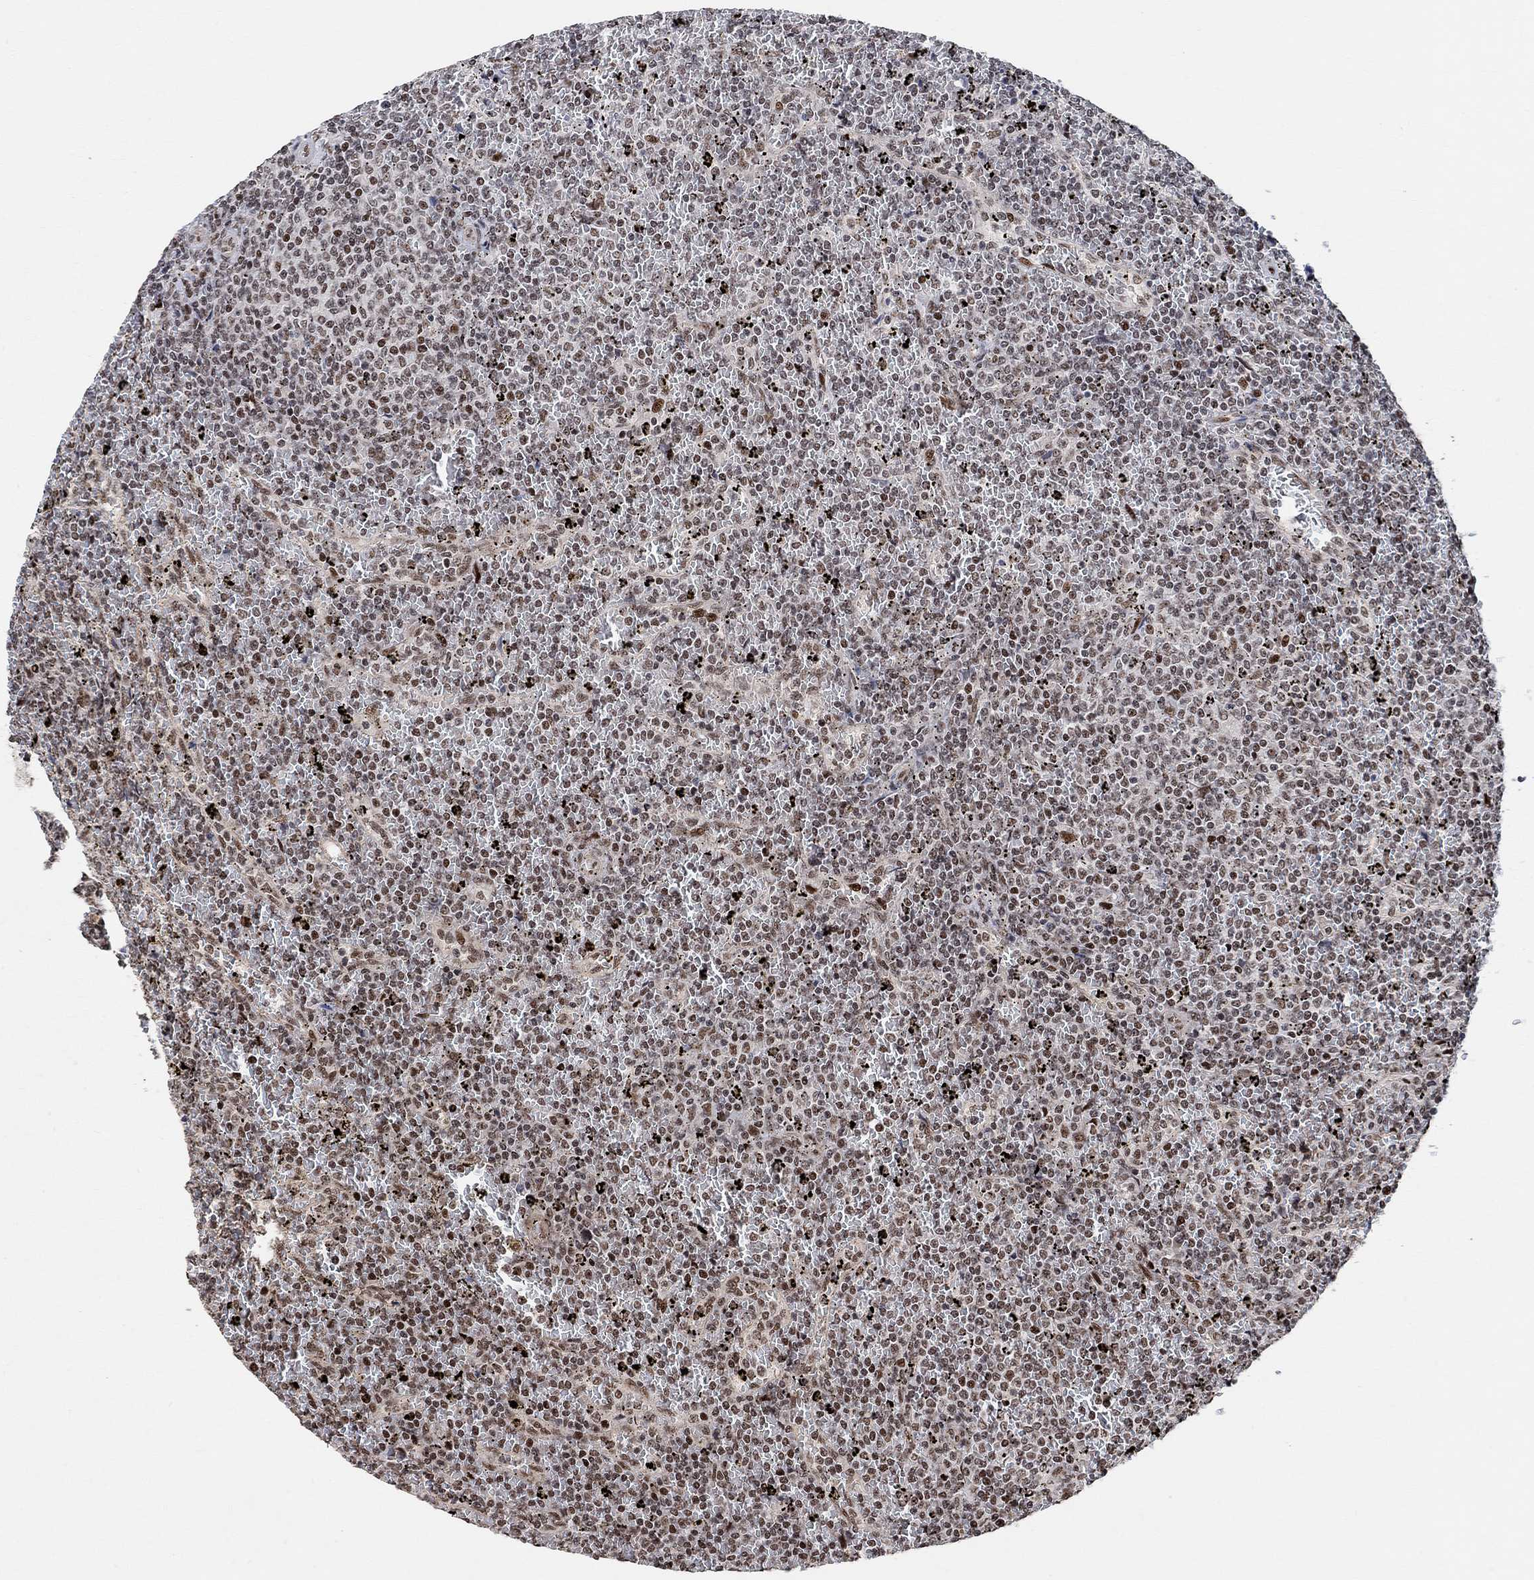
{"staining": {"intensity": "moderate", "quantity": "<25%", "location": "nuclear"}, "tissue": "lymphoma", "cell_type": "Tumor cells", "image_type": "cancer", "snomed": [{"axis": "morphology", "description": "Malignant lymphoma, non-Hodgkin's type, Low grade"}, {"axis": "topography", "description": "Spleen"}], "caption": "Human lymphoma stained for a protein (brown) displays moderate nuclear positive expression in about <25% of tumor cells.", "gene": "E4F1", "patient": {"sex": "female", "age": 77}}